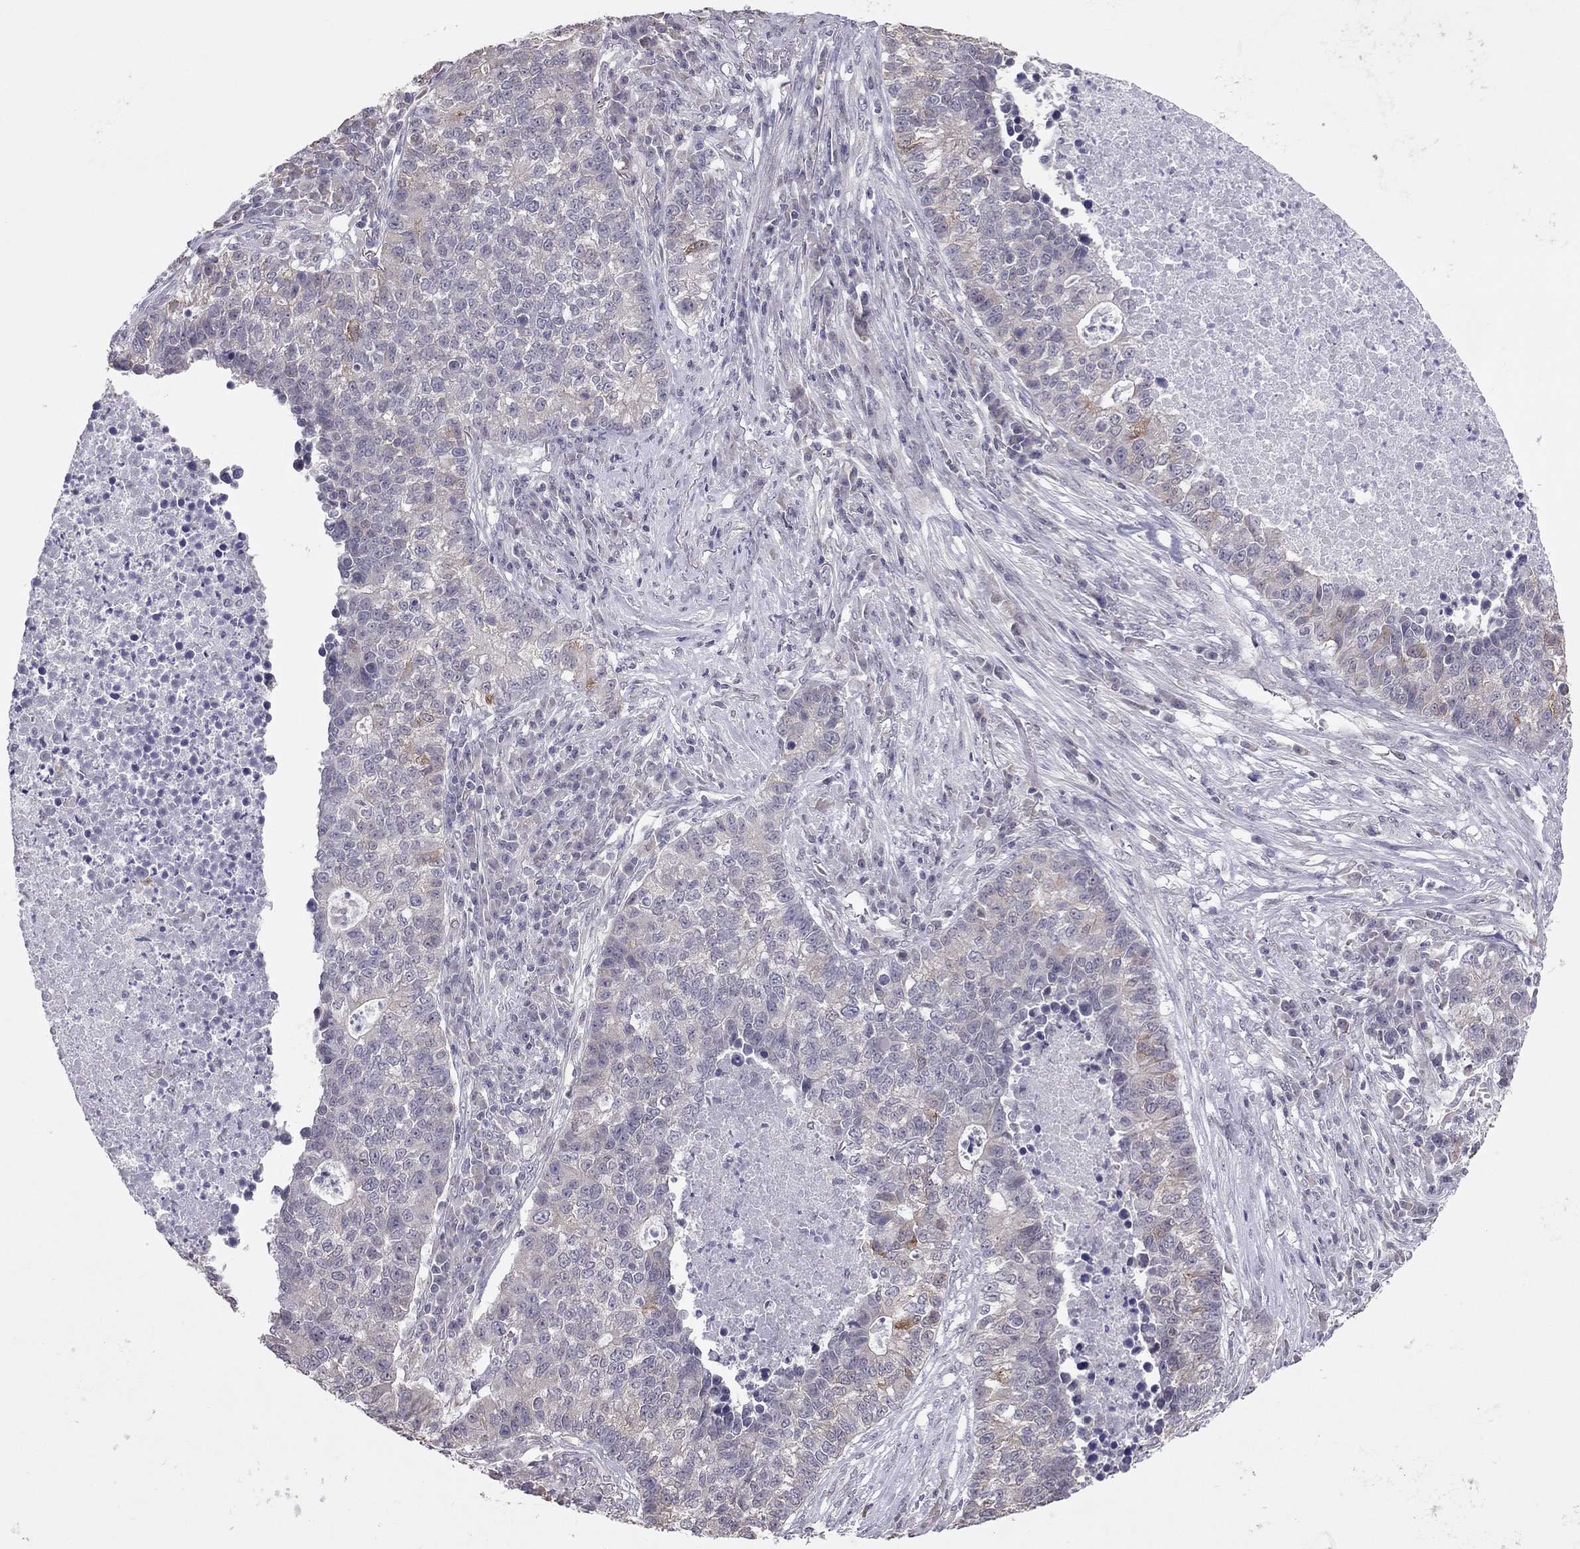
{"staining": {"intensity": "negative", "quantity": "none", "location": "none"}, "tissue": "lung cancer", "cell_type": "Tumor cells", "image_type": "cancer", "snomed": [{"axis": "morphology", "description": "Adenocarcinoma, NOS"}, {"axis": "topography", "description": "Lung"}], "caption": "Photomicrograph shows no significant protein expression in tumor cells of lung cancer.", "gene": "HSF2BP", "patient": {"sex": "male", "age": 57}}